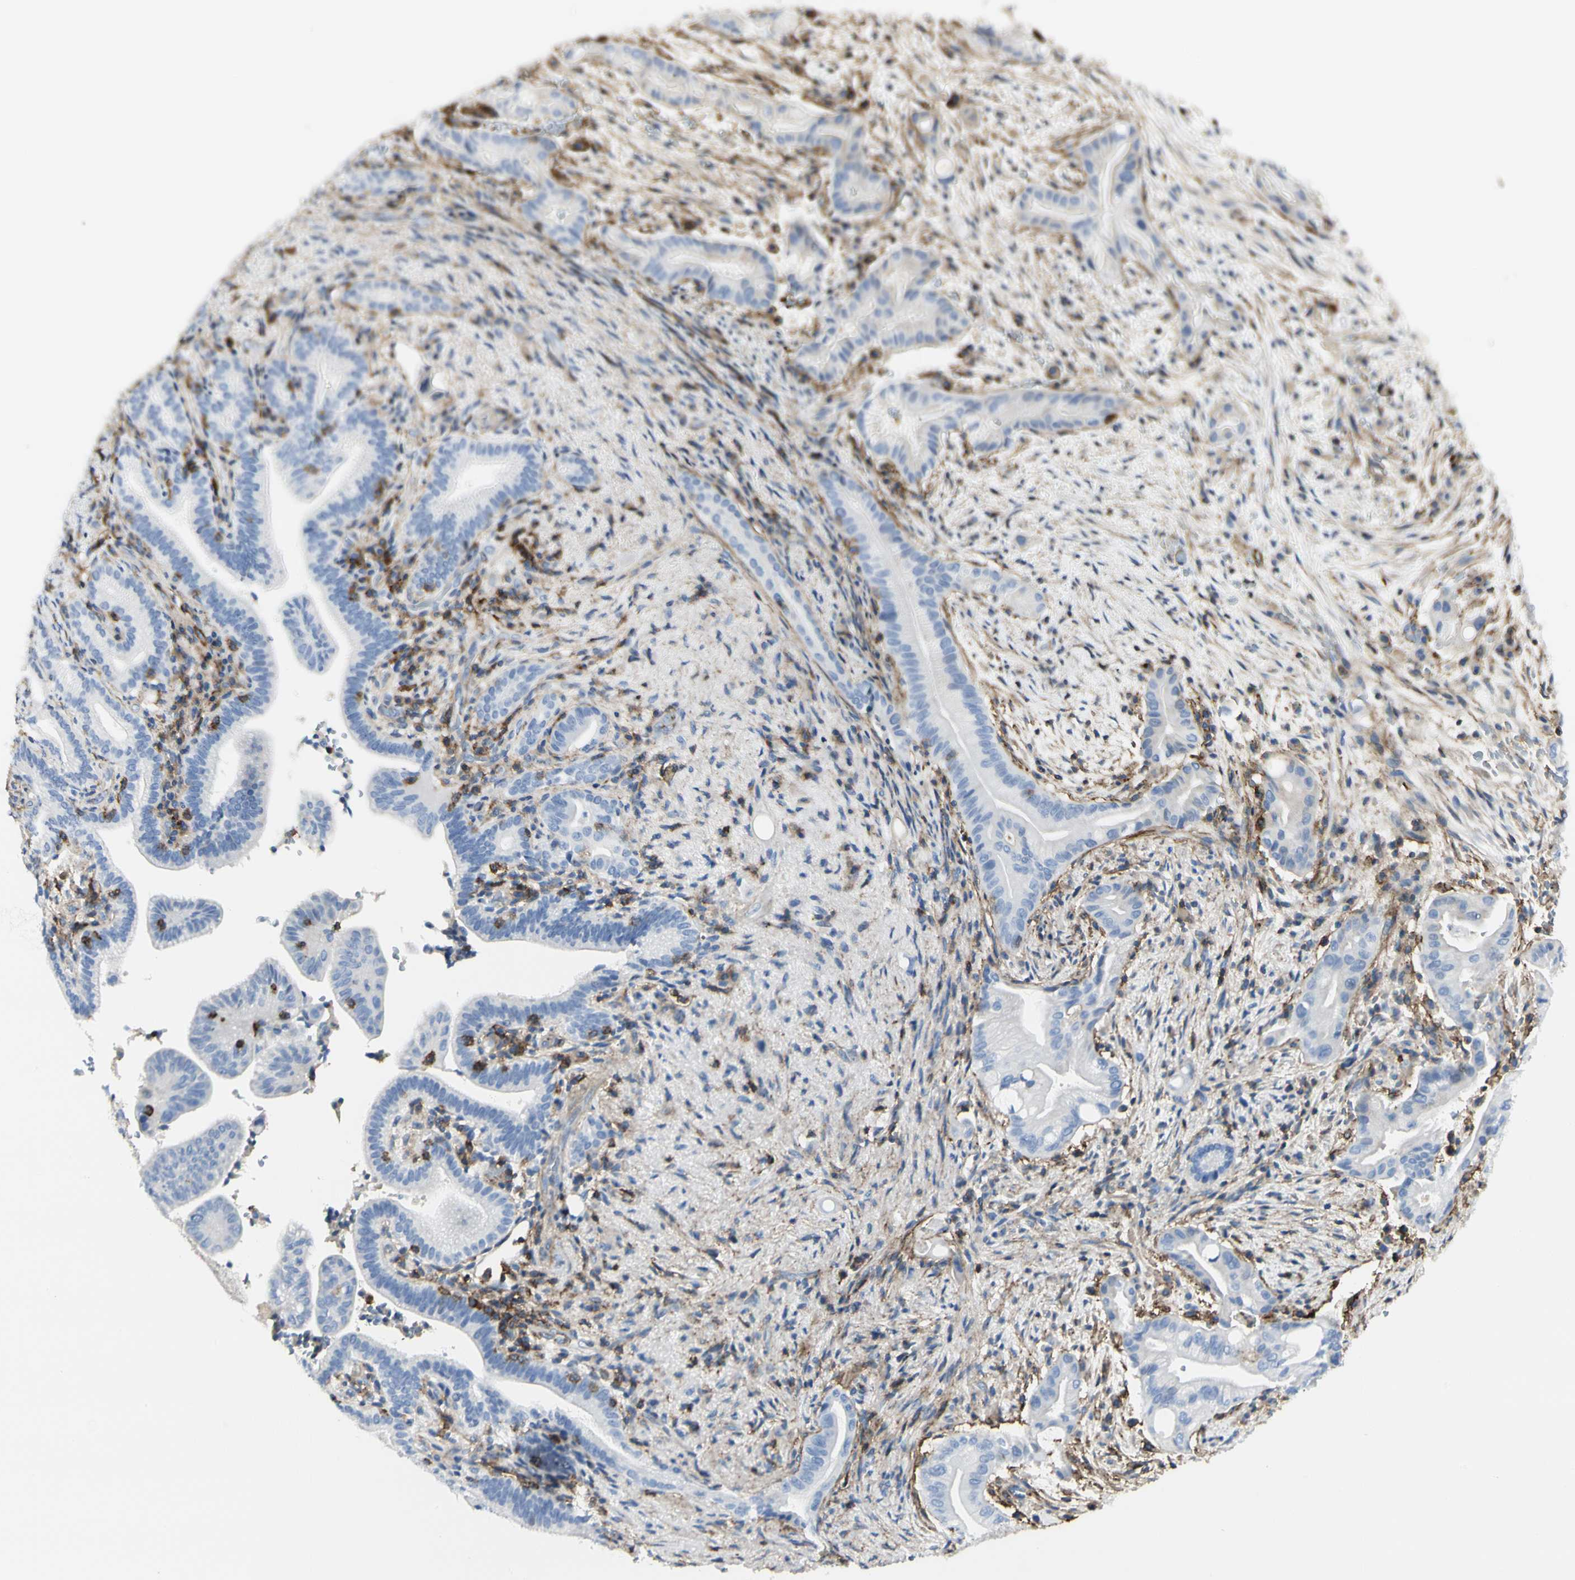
{"staining": {"intensity": "negative", "quantity": "none", "location": "none"}, "tissue": "liver cancer", "cell_type": "Tumor cells", "image_type": "cancer", "snomed": [{"axis": "morphology", "description": "Cholangiocarcinoma"}, {"axis": "topography", "description": "Liver"}], "caption": "Tumor cells show no significant protein expression in cholangiocarcinoma (liver).", "gene": "CLEC2B", "patient": {"sex": "female", "age": 68}}